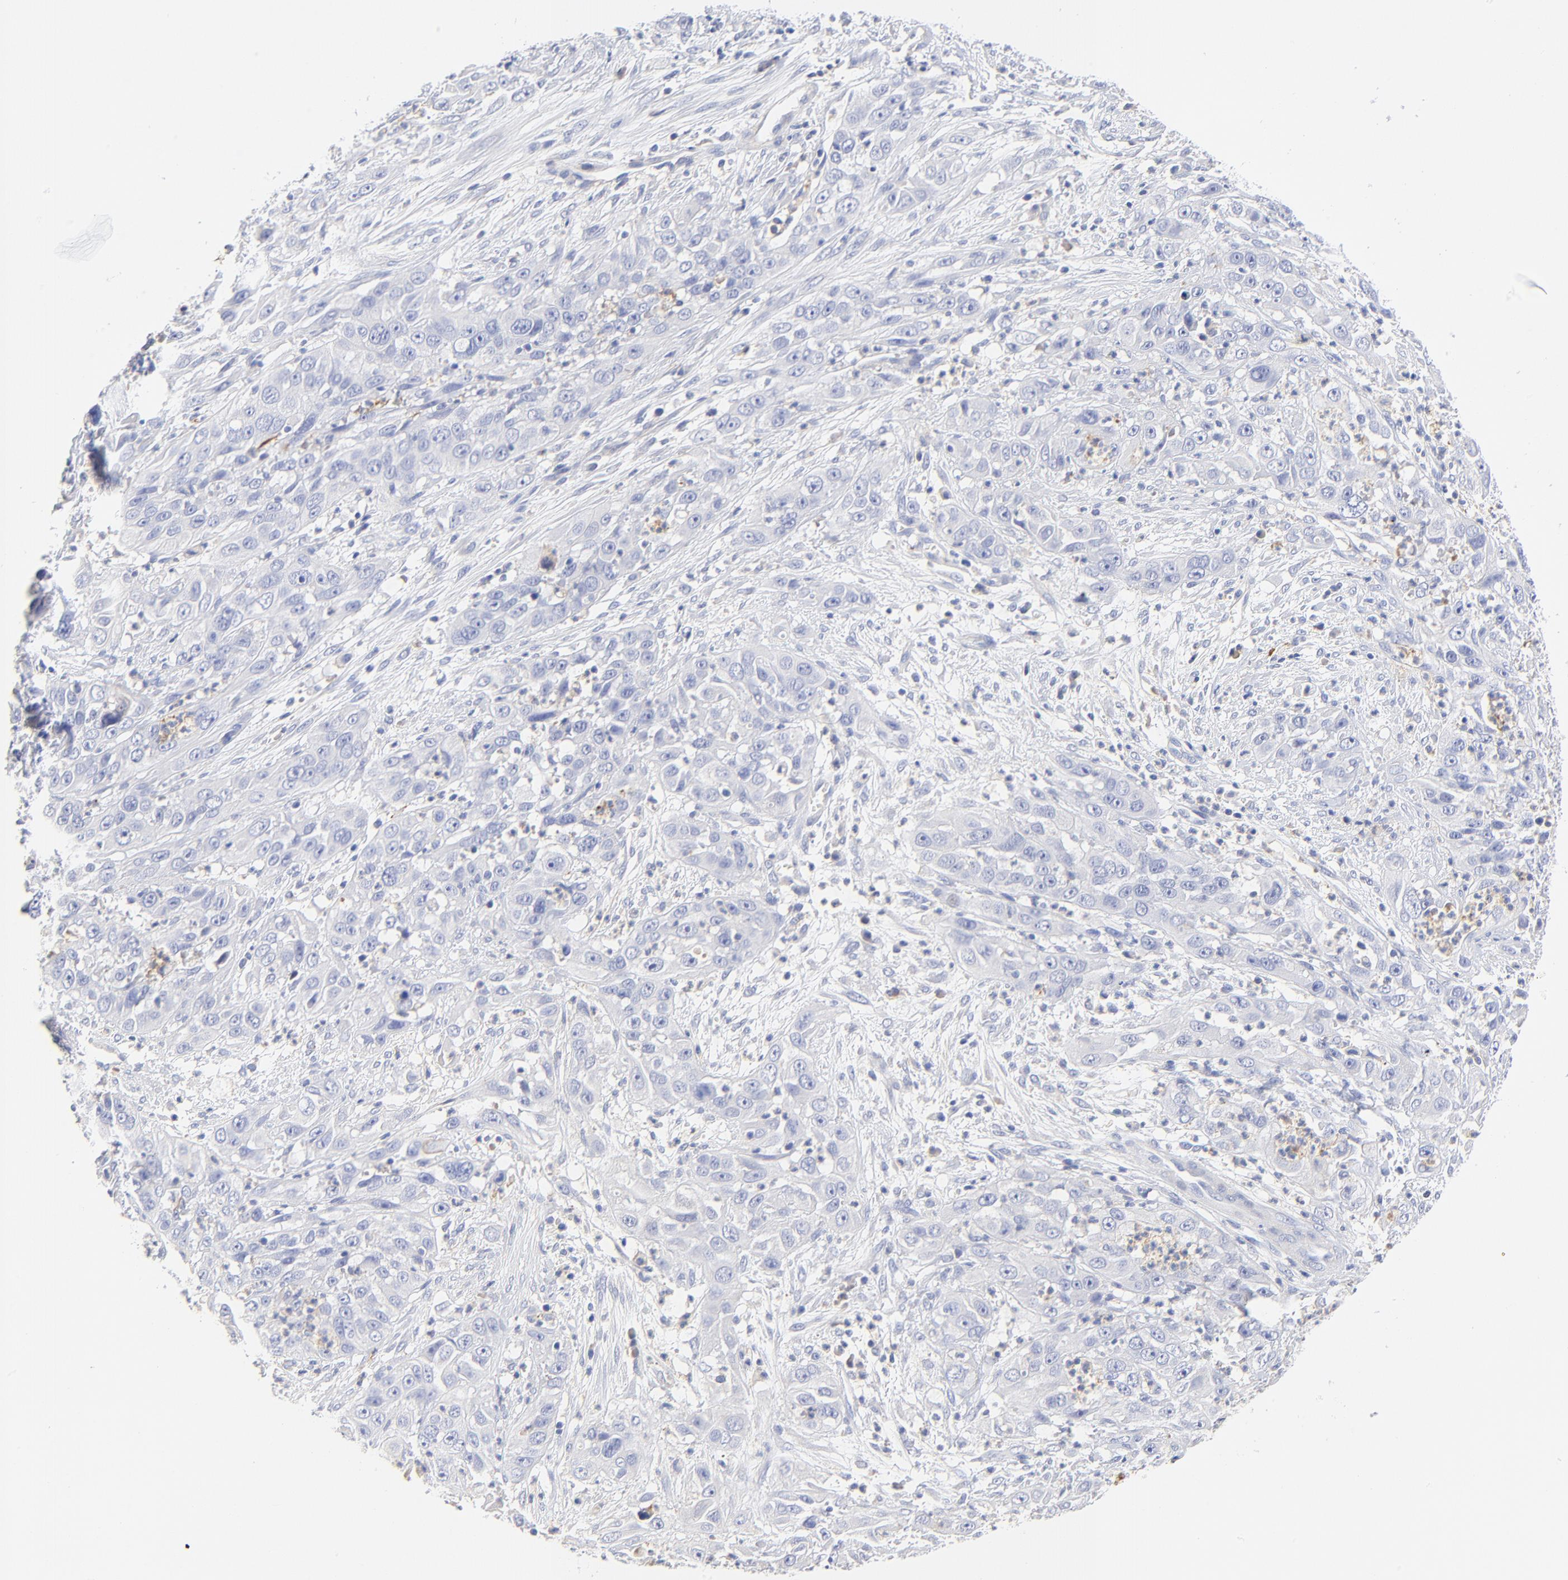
{"staining": {"intensity": "negative", "quantity": "none", "location": "none"}, "tissue": "cervical cancer", "cell_type": "Tumor cells", "image_type": "cancer", "snomed": [{"axis": "morphology", "description": "Squamous cell carcinoma, NOS"}, {"axis": "topography", "description": "Cervix"}], "caption": "Tumor cells are negative for protein expression in human cervical squamous cell carcinoma.", "gene": "MDGA2", "patient": {"sex": "female", "age": 32}}